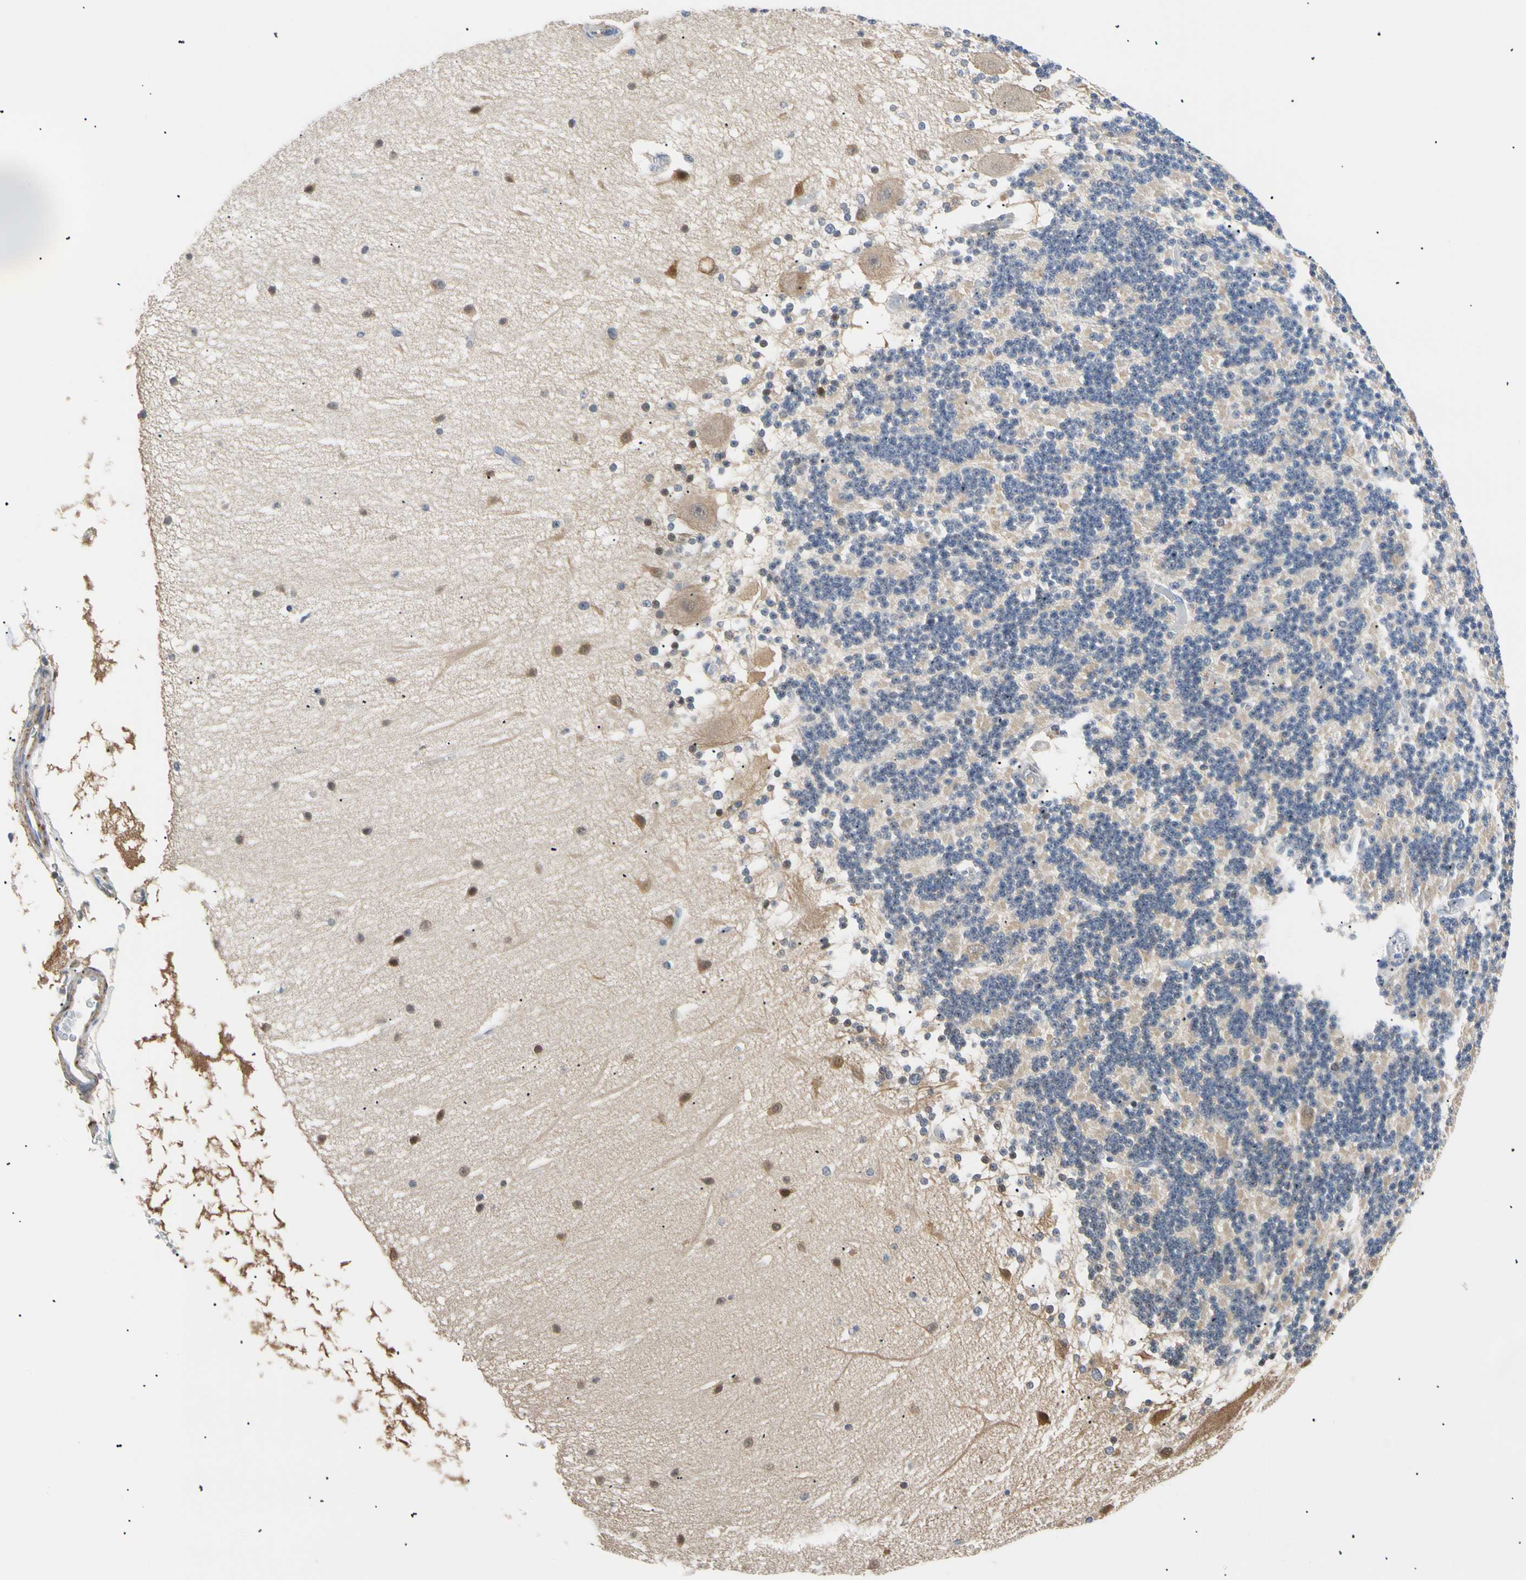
{"staining": {"intensity": "weak", "quantity": "<25%", "location": "cytoplasmic/membranous"}, "tissue": "cerebellum", "cell_type": "Cells in granular layer", "image_type": "normal", "snomed": [{"axis": "morphology", "description": "Normal tissue, NOS"}, {"axis": "topography", "description": "Cerebellum"}], "caption": "Cerebellum stained for a protein using immunohistochemistry (IHC) demonstrates no positivity cells in granular layer.", "gene": "SEC23B", "patient": {"sex": "female", "age": 54}}